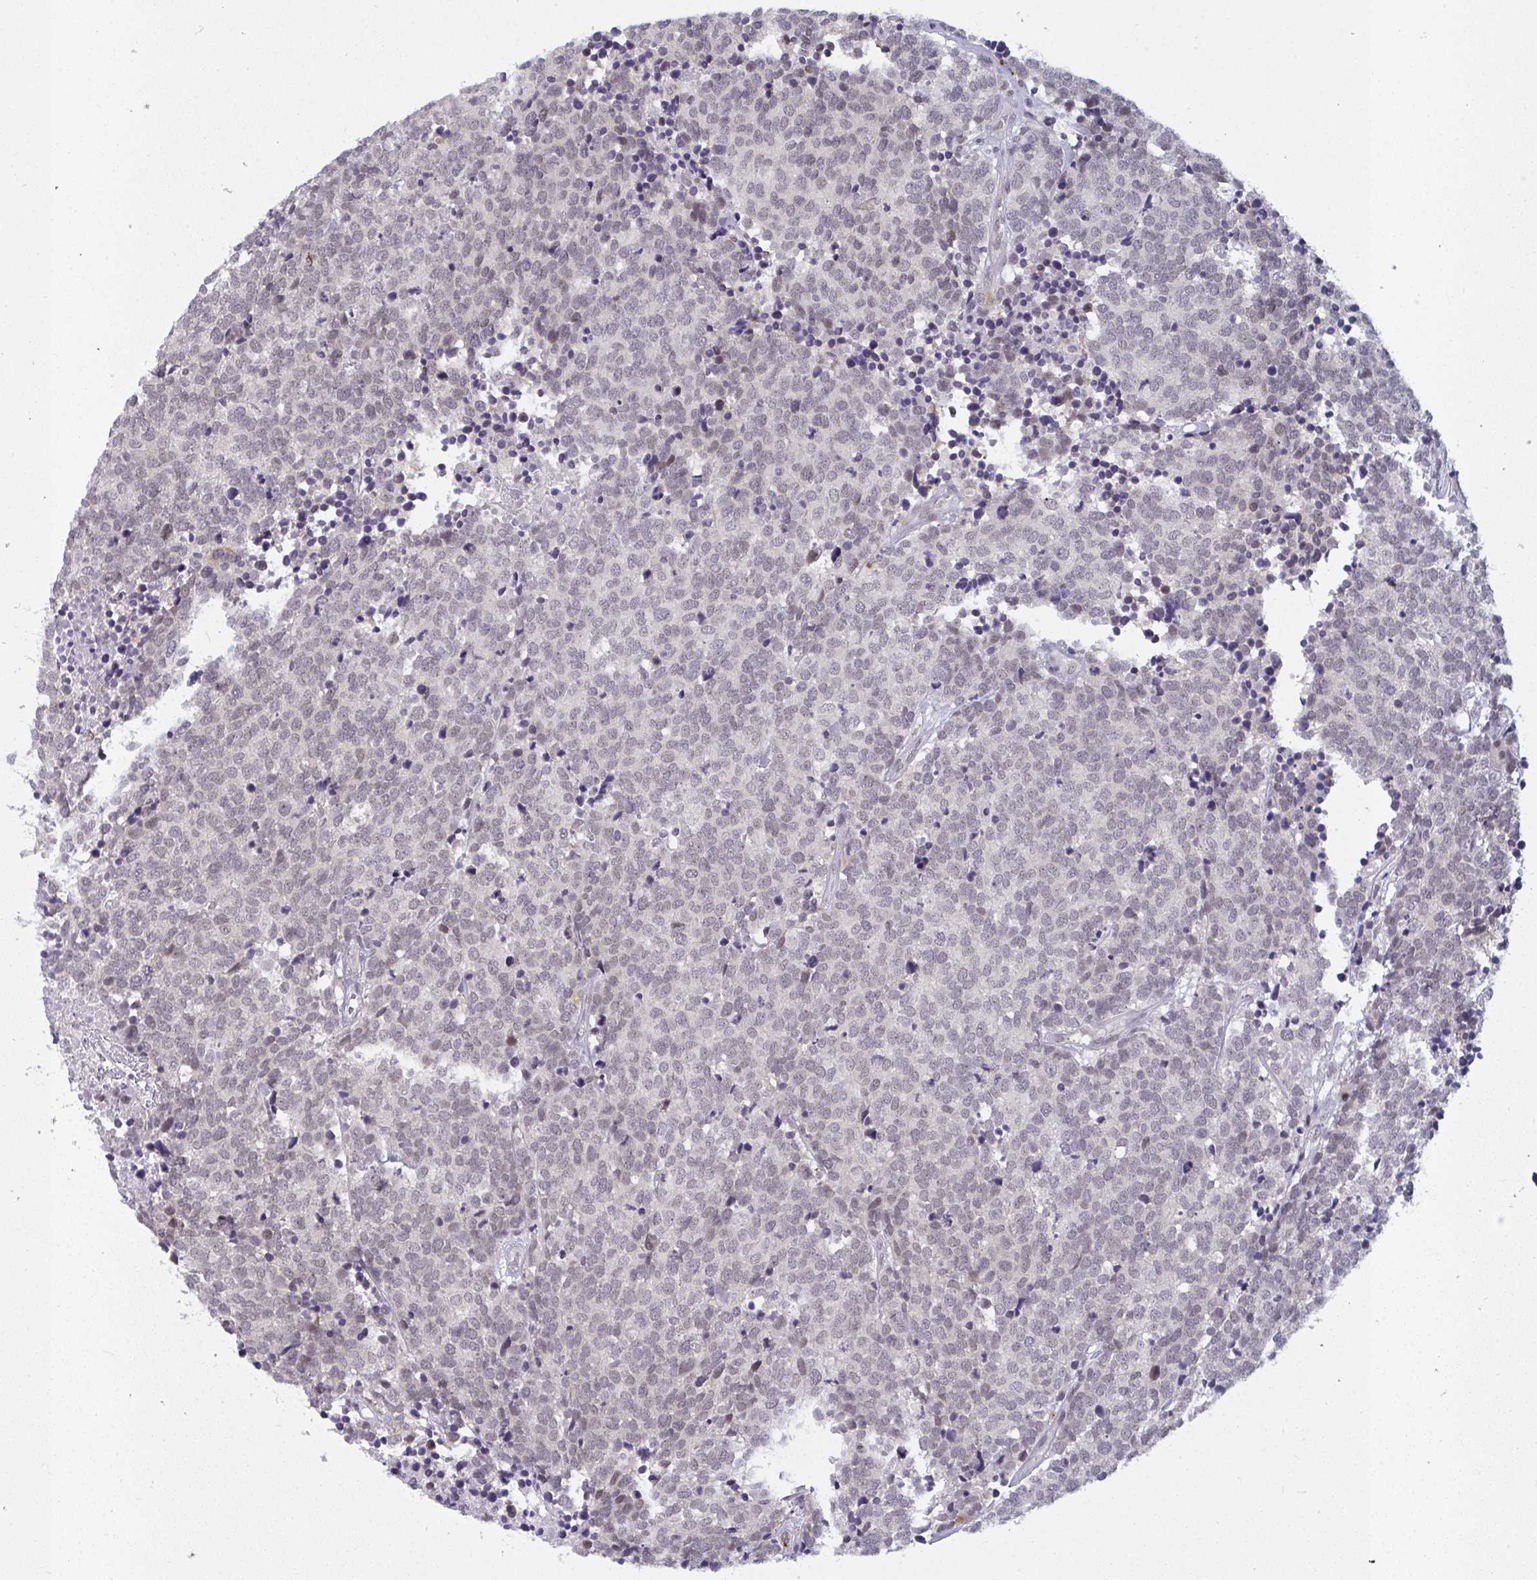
{"staining": {"intensity": "weak", "quantity": "<25%", "location": "nuclear"}, "tissue": "carcinoid", "cell_type": "Tumor cells", "image_type": "cancer", "snomed": [{"axis": "morphology", "description": "Carcinoid, malignant, NOS"}, {"axis": "topography", "description": "Skin"}], "caption": "A high-resolution image shows immunohistochemistry (IHC) staining of malignant carcinoid, which reveals no significant positivity in tumor cells.", "gene": "ATF1", "patient": {"sex": "female", "age": 79}}